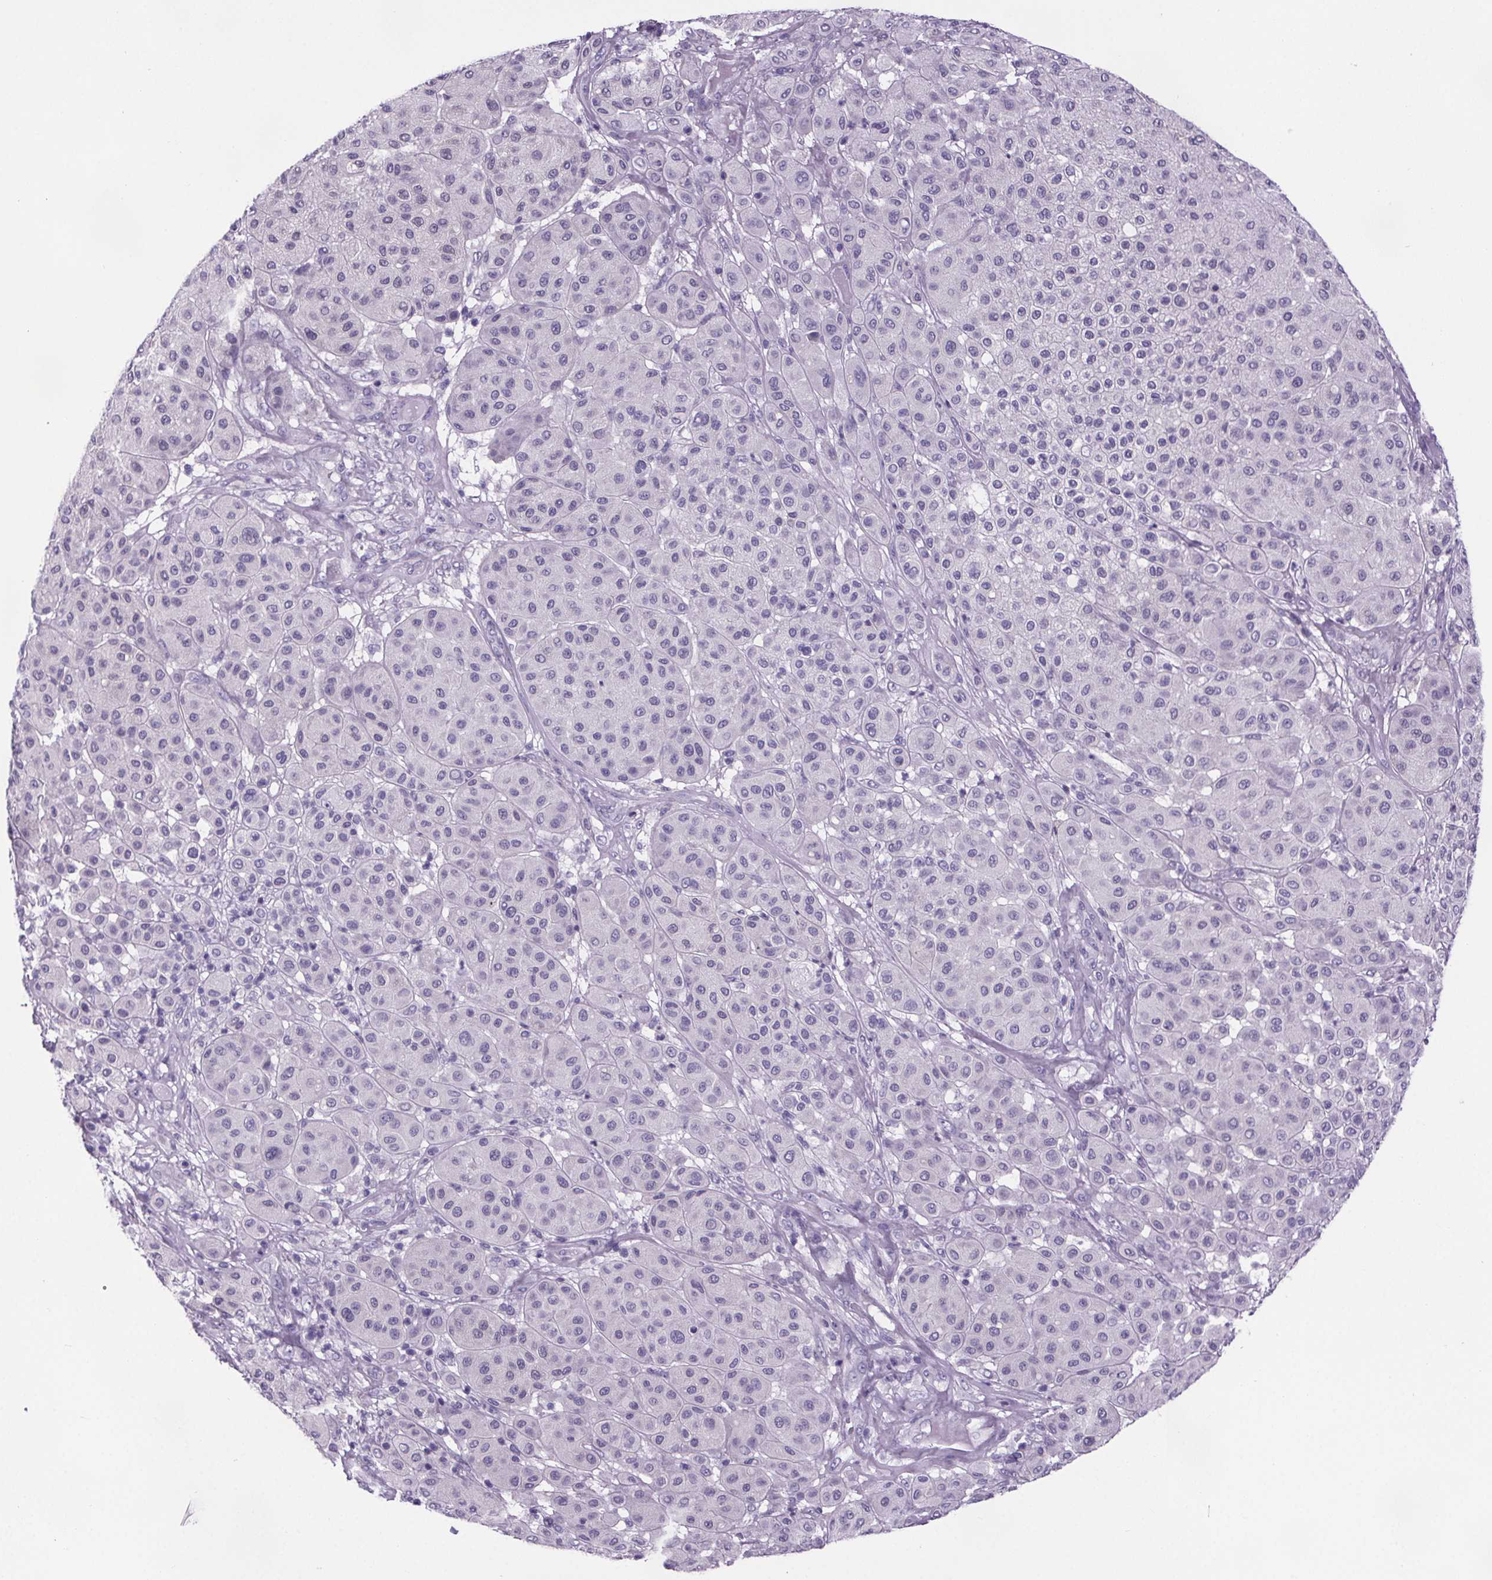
{"staining": {"intensity": "negative", "quantity": "none", "location": "none"}, "tissue": "melanoma", "cell_type": "Tumor cells", "image_type": "cancer", "snomed": [{"axis": "morphology", "description": "Malignant melanoma, Metastatic site"}, {"axis": "topography", "description": "Smooth muscle"}], "caption": "Immunohistochemistry histopathology image of neoplastic tissue: malignant melanoma (metastatic site) stained with DAB reveals no significant protein positivity in tumor cells.", "gene": "CUBN", "patient": {"sex": "male", "age": 41}}